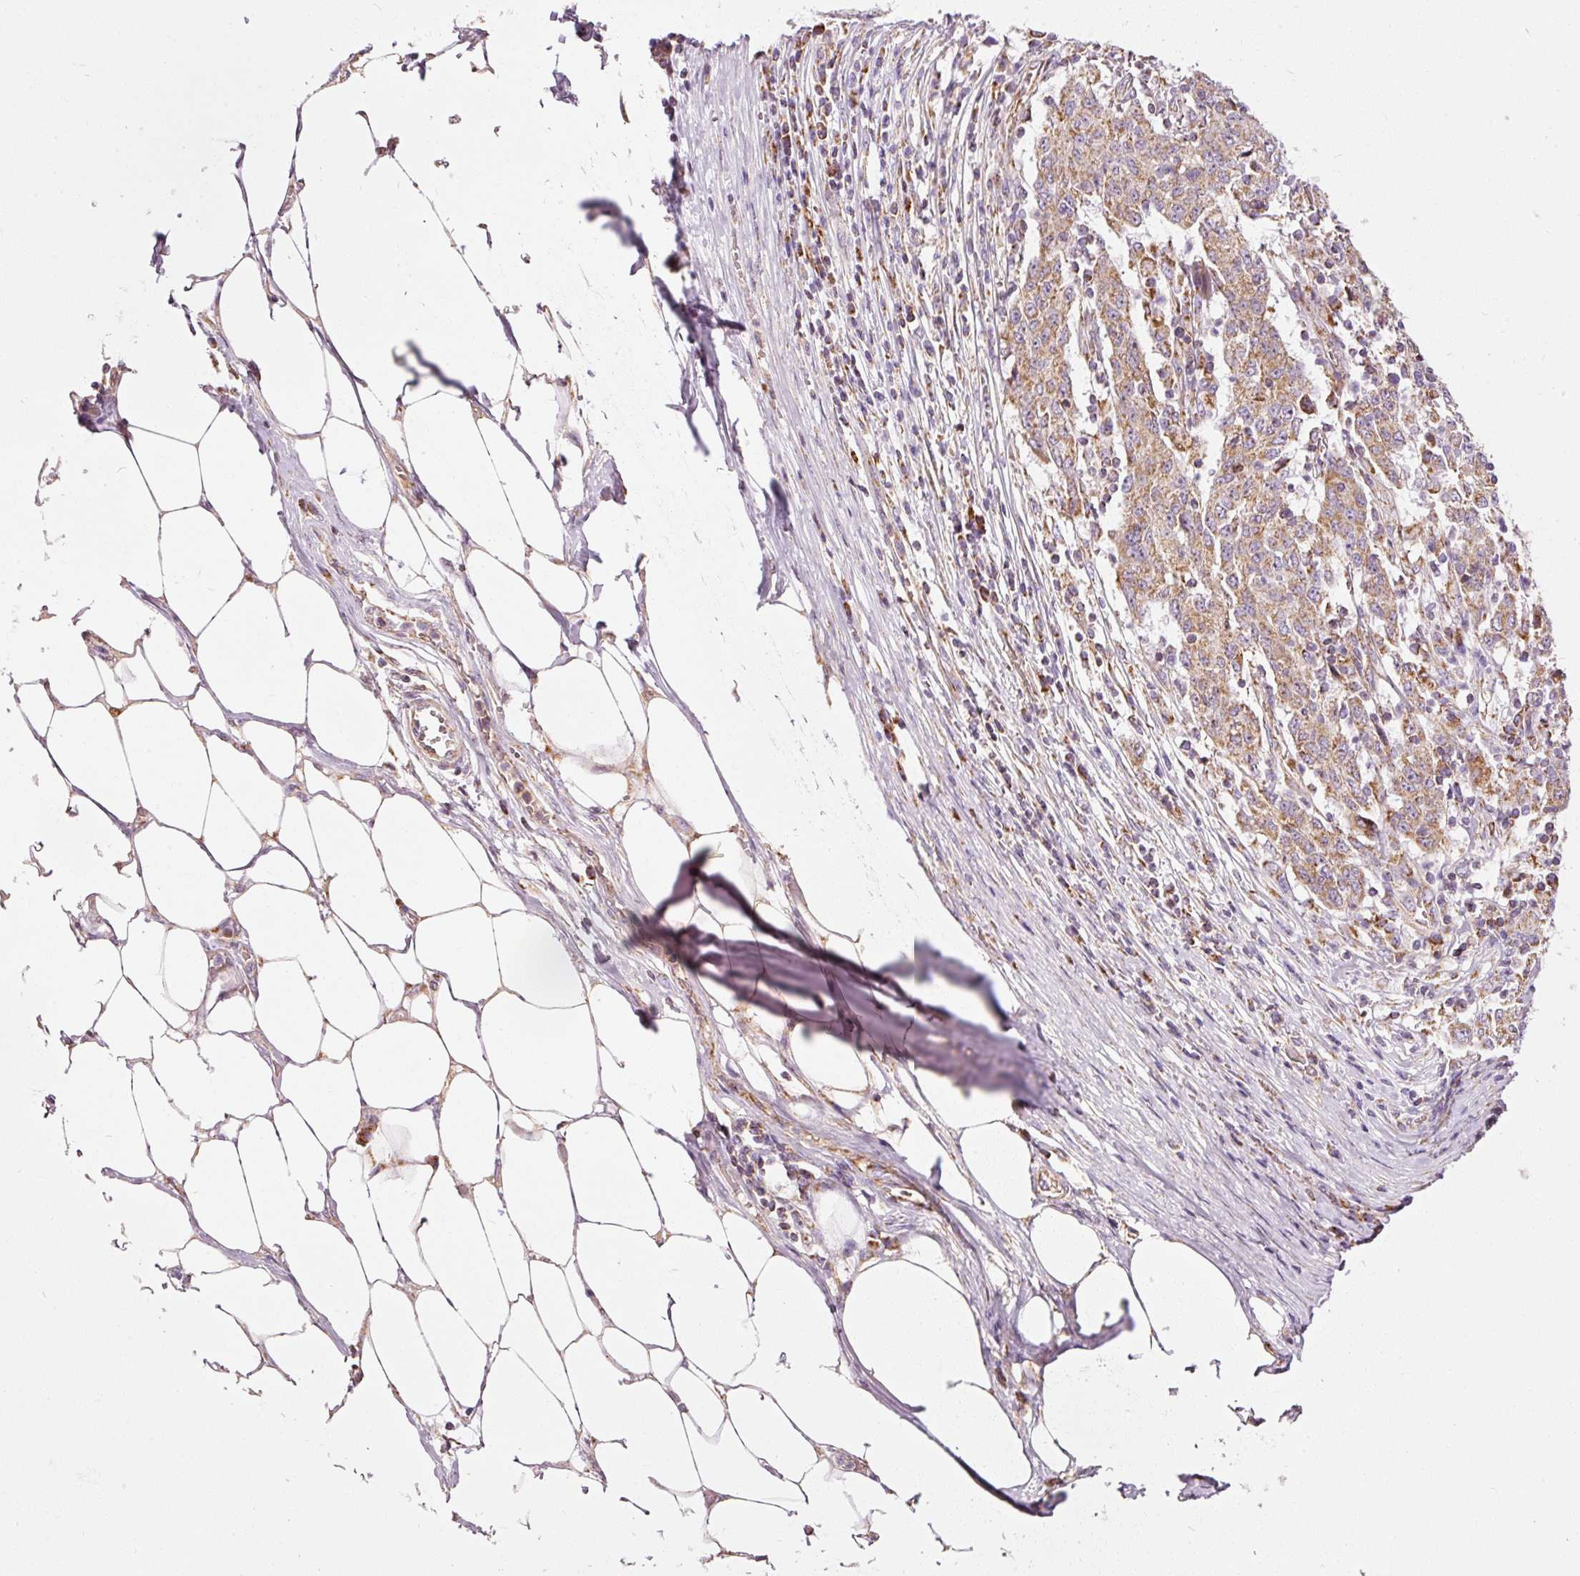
{"staining": {"intensity": "moderate", "quantity": ">75%", "location": "cytoplasmic/membranous"}, "tissue": "stomach cancer", "cell_type": "Tumor cells", "image_type": "cancer", "snomed": [{"axis": "morphology", "description": "Adenocarcinoma, NOS"}, {"axis": "topography", "description": "Stomach"}], "caption": "Tumor cells reveal medium levels of moderate cytoplasmic/membranous positivity in approximately >75% of cells in human stomach cancer (adenocarcinoma).", "gene": "NDUFB4", "patient": {"sex": "male", "age": 59}}